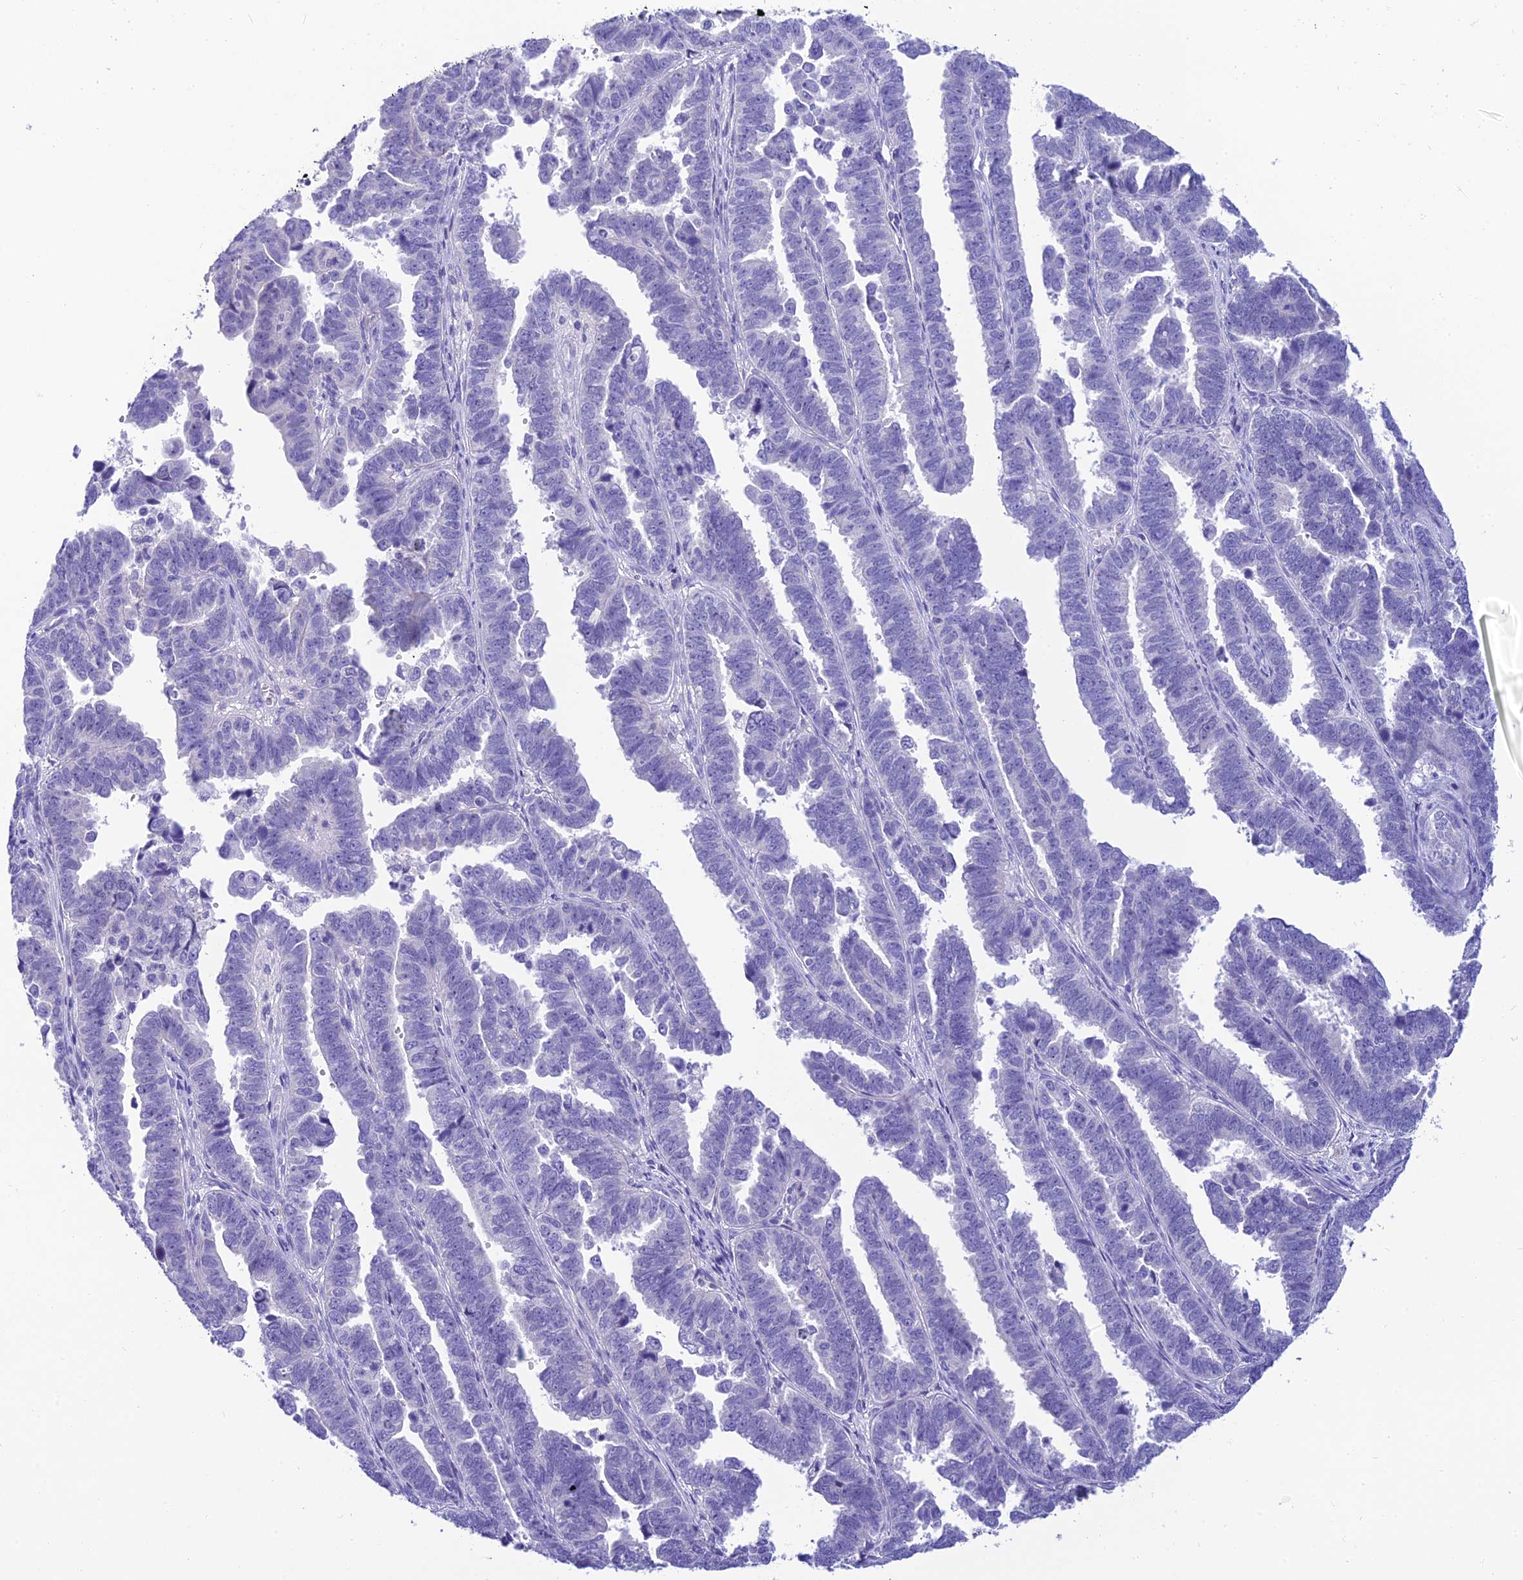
{"staining": {"intensity": "negative", "quantity": "none", "location": "none"}, "tissue": "endometrial cancer", "cell_type": "Tumor cells", "image_type": "cancer", "snomed": [{"axis": "morphology", "description": "Adenocarcinoma, NOS"}, {"axis": "topography", "description": "Endometrium"}], "caption": "A high-resolution micrograph shows immunohistochemistry staining of endometrial adenocarcinoma, which demonstrates no significant expression in tumor cells.", "gene": "KDELR3", "patient": {"sex": "female", "age": 75}}